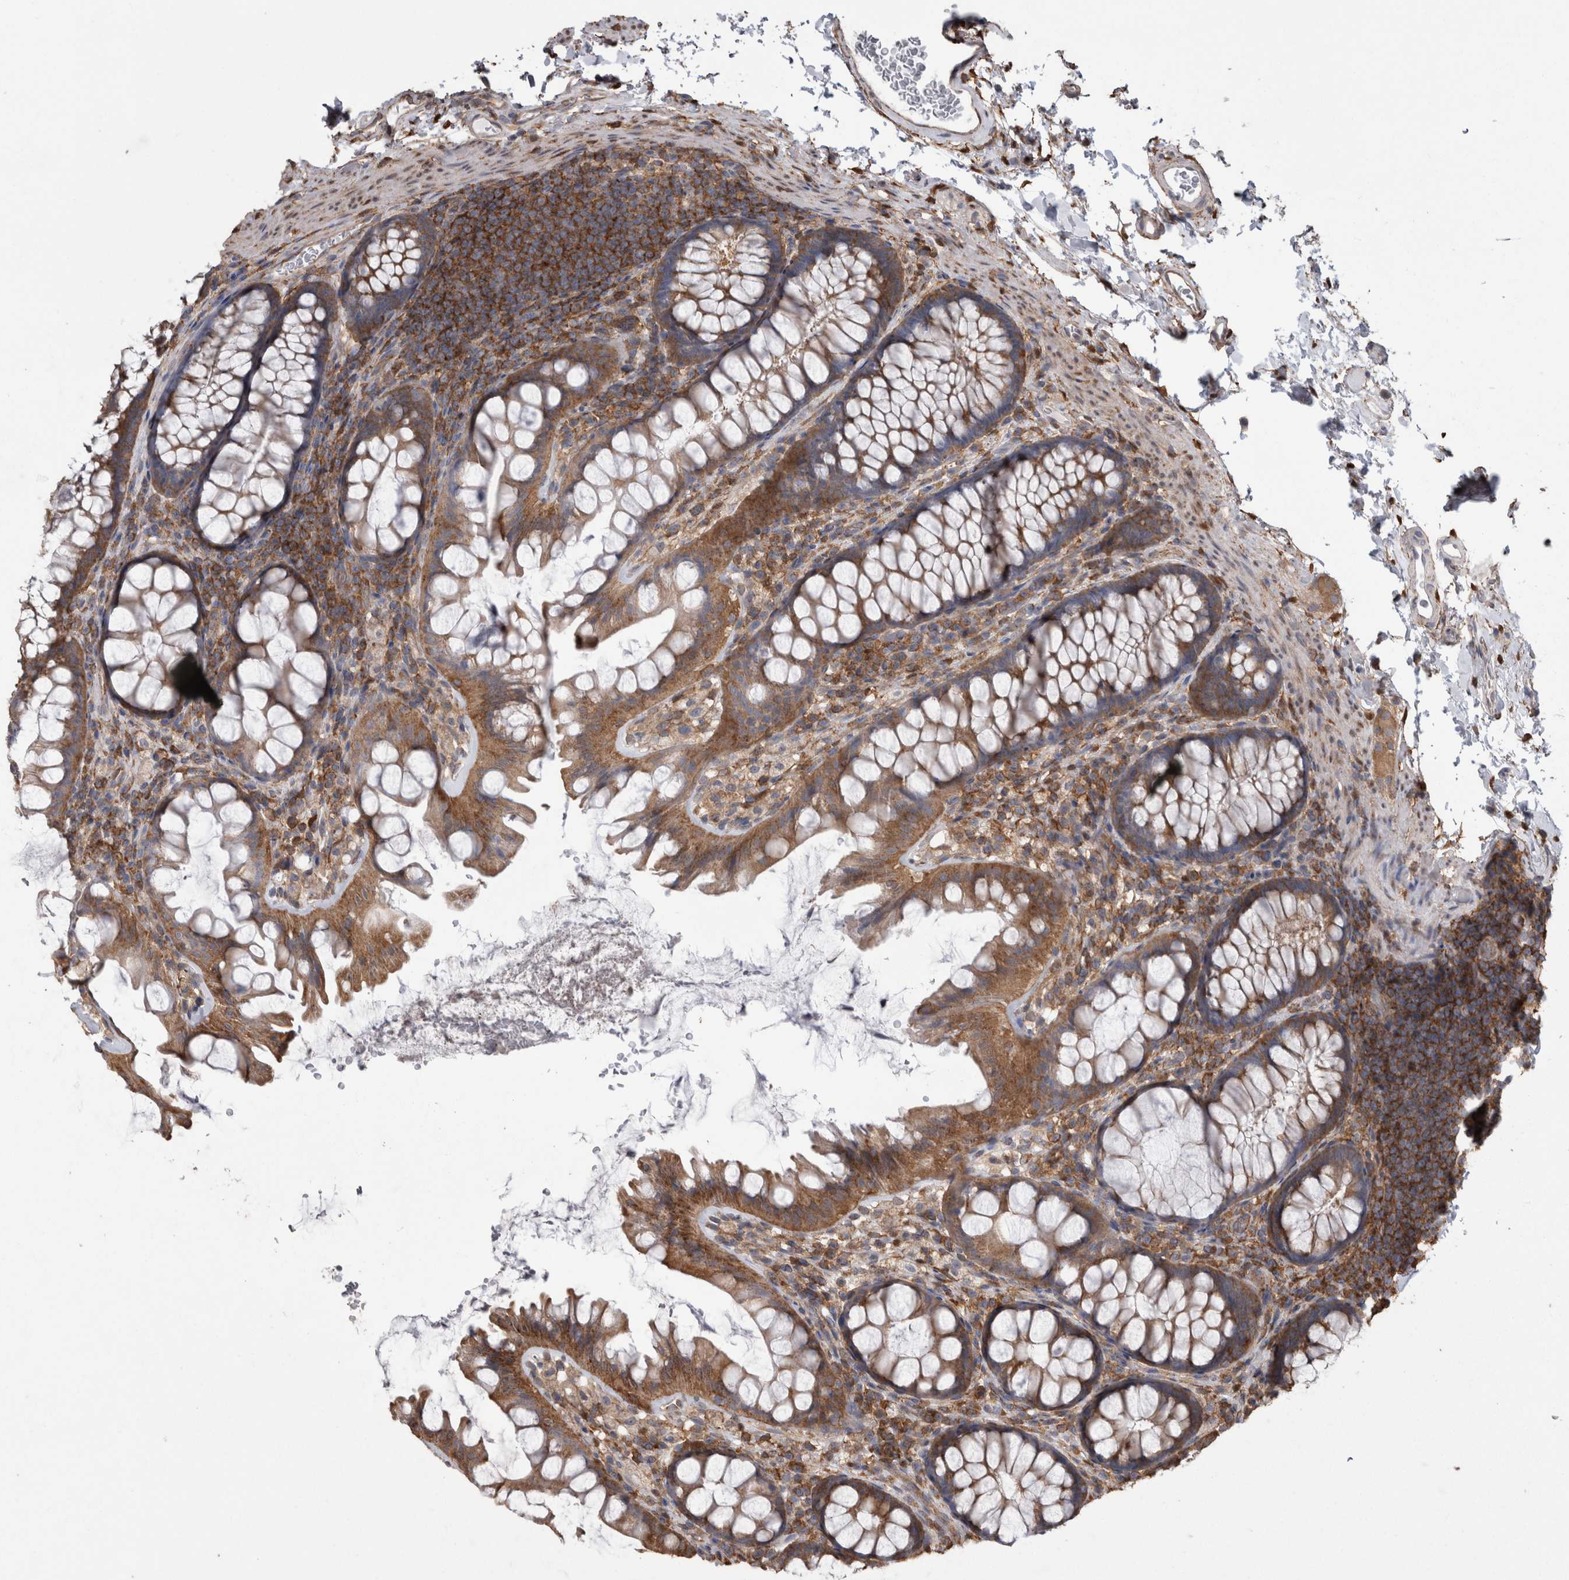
{"staining": {"intensity": "moderate", "quantity": "25%-75%", "location": "cytoplasmic/membranous"}, "tissue": "colon", "cell_type": "Endothelial cells", "image_type": "normal", "snomed": [{"axis": "morphology", "description": "Normal tissue, NOS"}, {"axis": "topography", "description": "Colon"}], "caption": "The immunohistochemical stain shows moderate cytoplasmic/membranous staining in endothelial cells of normal colon.", "gene": "DDX6", "patient": {"sex": "female", "age": 62}}